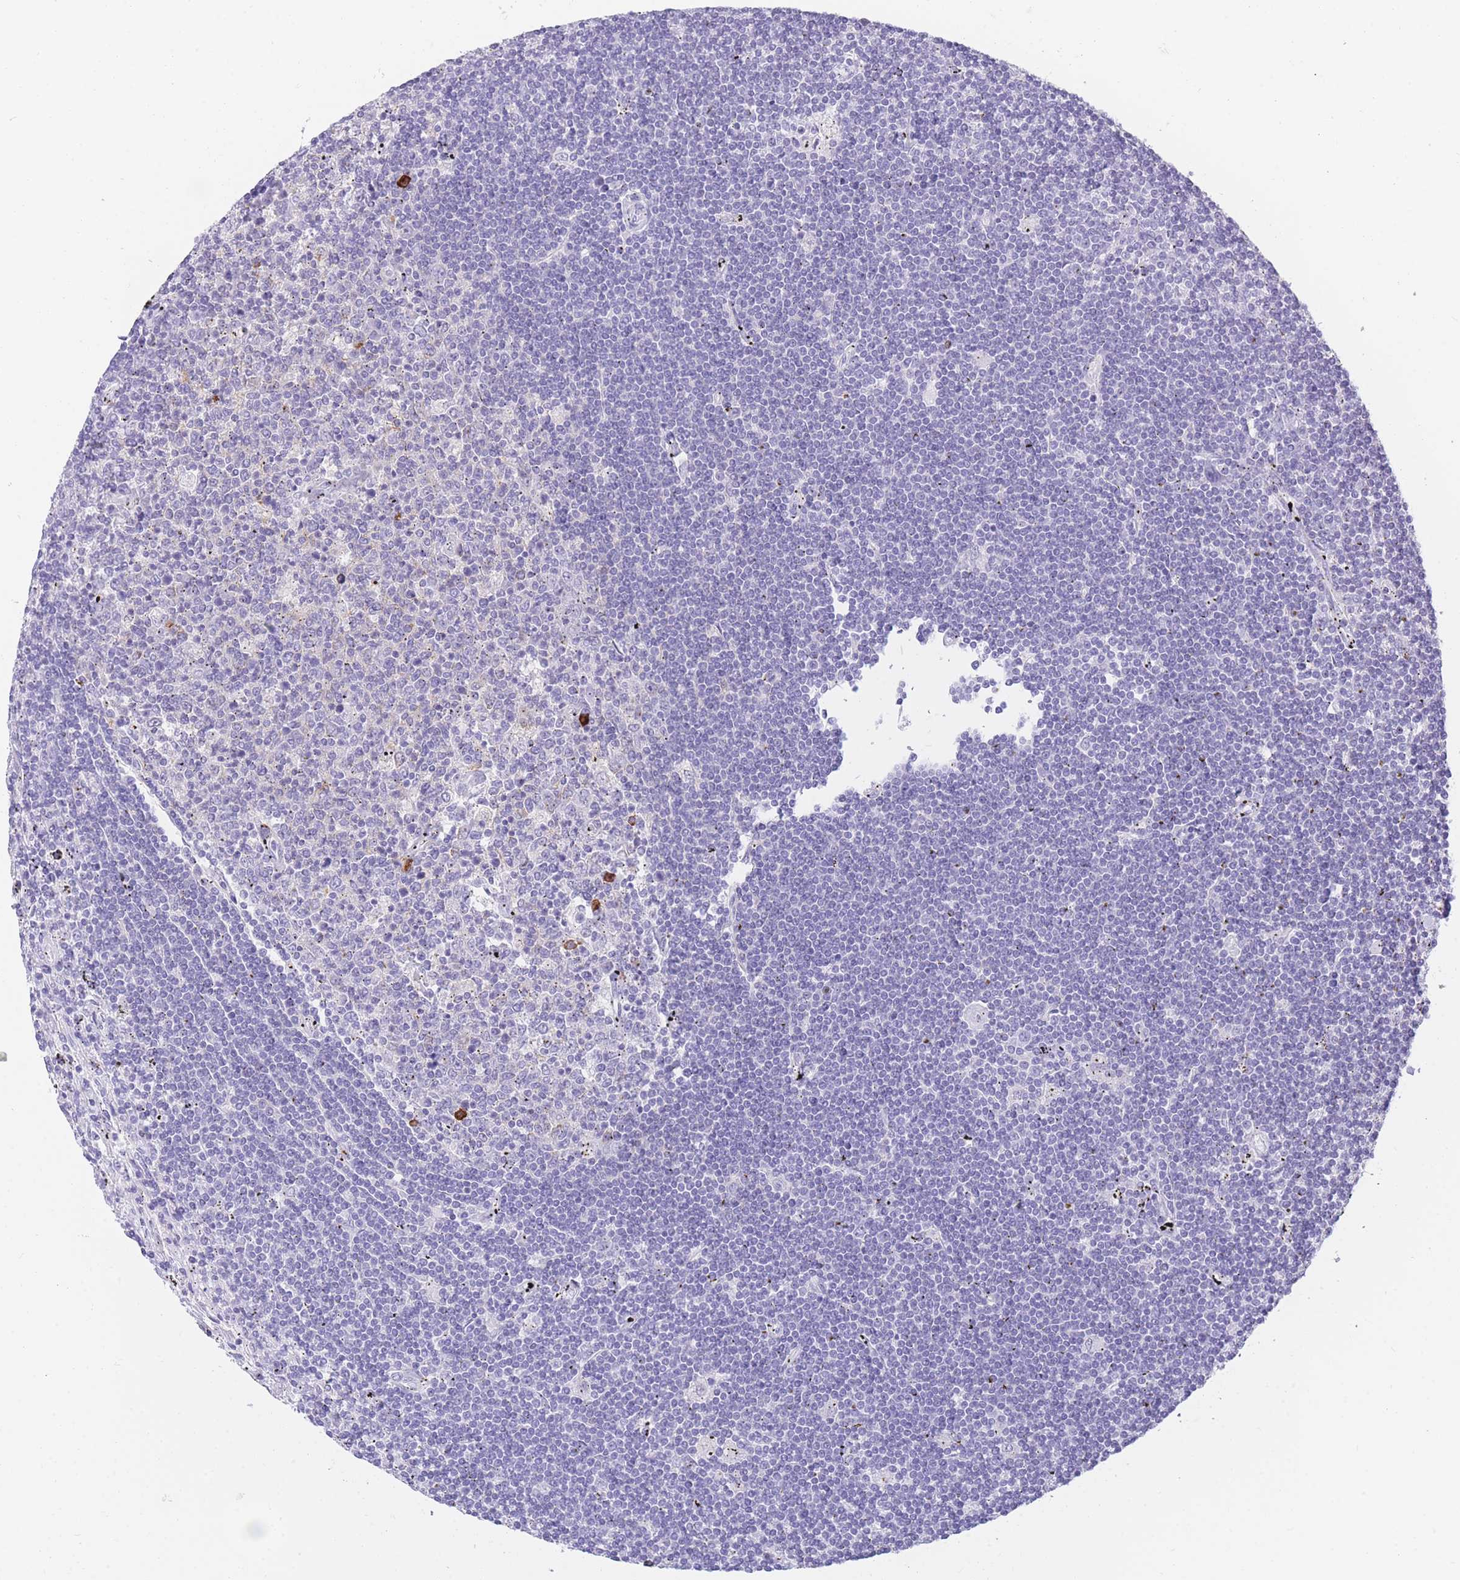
{"staining": {"intensity": "negative", "quantity": "none", "location": "none"}, "tissue": "lymphoma", "cell_type": "Tumor cells", "image_type": "cancer", "snomed": [{"axis": "morphology", "description": "Malignant lymphoma, non-Hodgkin's type, Low grade"}, {"axis": "topography", "description": "Spleen"}], "caption": "Lymphoma stained for a protein using immunohistochemistry shows no staining tumor cells.", "gene": "TNFSF11", "patient": {"sex": "male", "age": 76}}